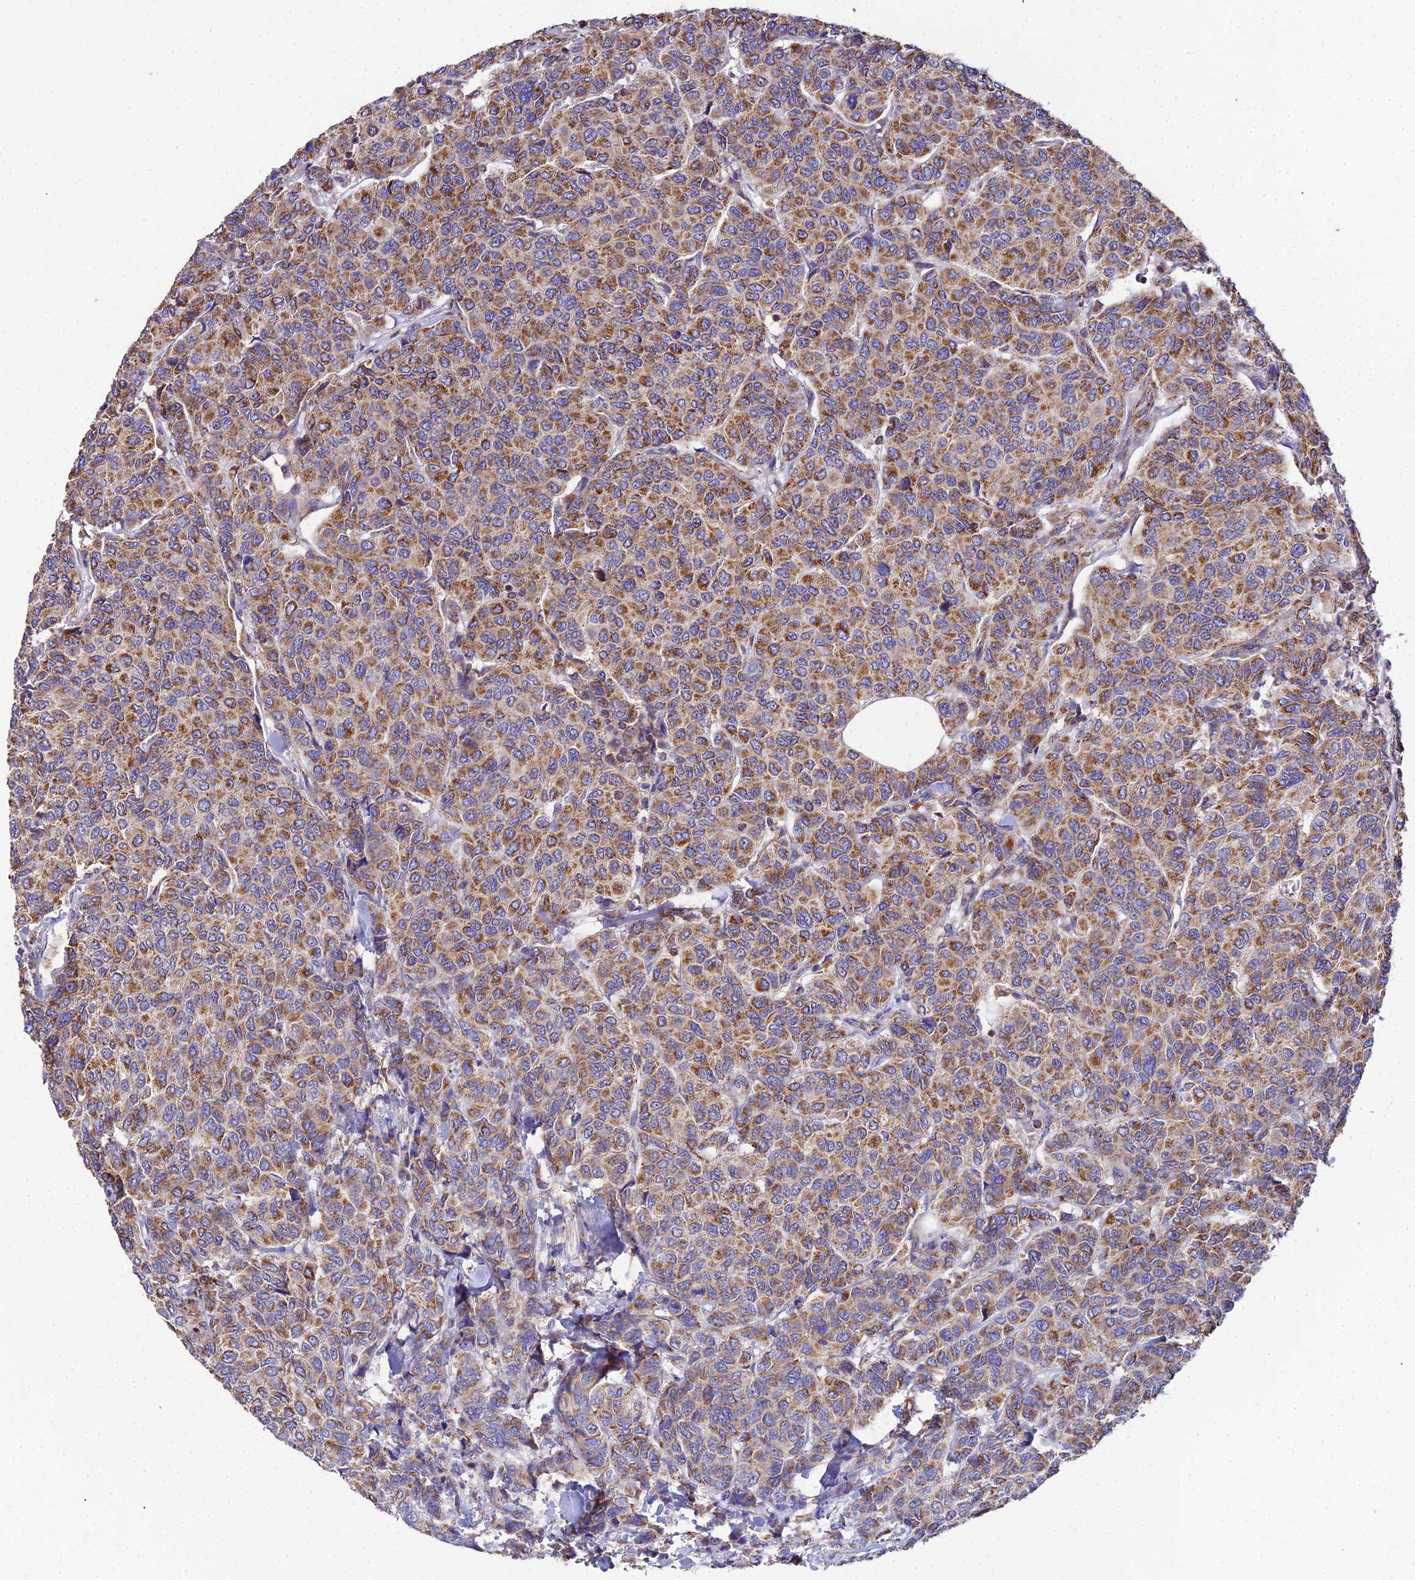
{"staining": {"intensity": "moderate", "quantity": ">75%", "location": "cytoplasmic/membranous"}, "tissue": "breast cancer", "cell_type": "Tumor cells", "image_type": "cancer", "snomed": [{"axis": "morphology", "description": "Duct carcinoma"}, {"axis": "topography", "description": "Breast"}], "caption": "A high-resolution image shows immunohistochemistry (IHC) staining of breast cancer, which shows moderate cytoplasmic/membranous expression in about >75% of tumor cells.", "gene": "NIPSNAP3A", "patient": {"sex": "female", "age": 55}}